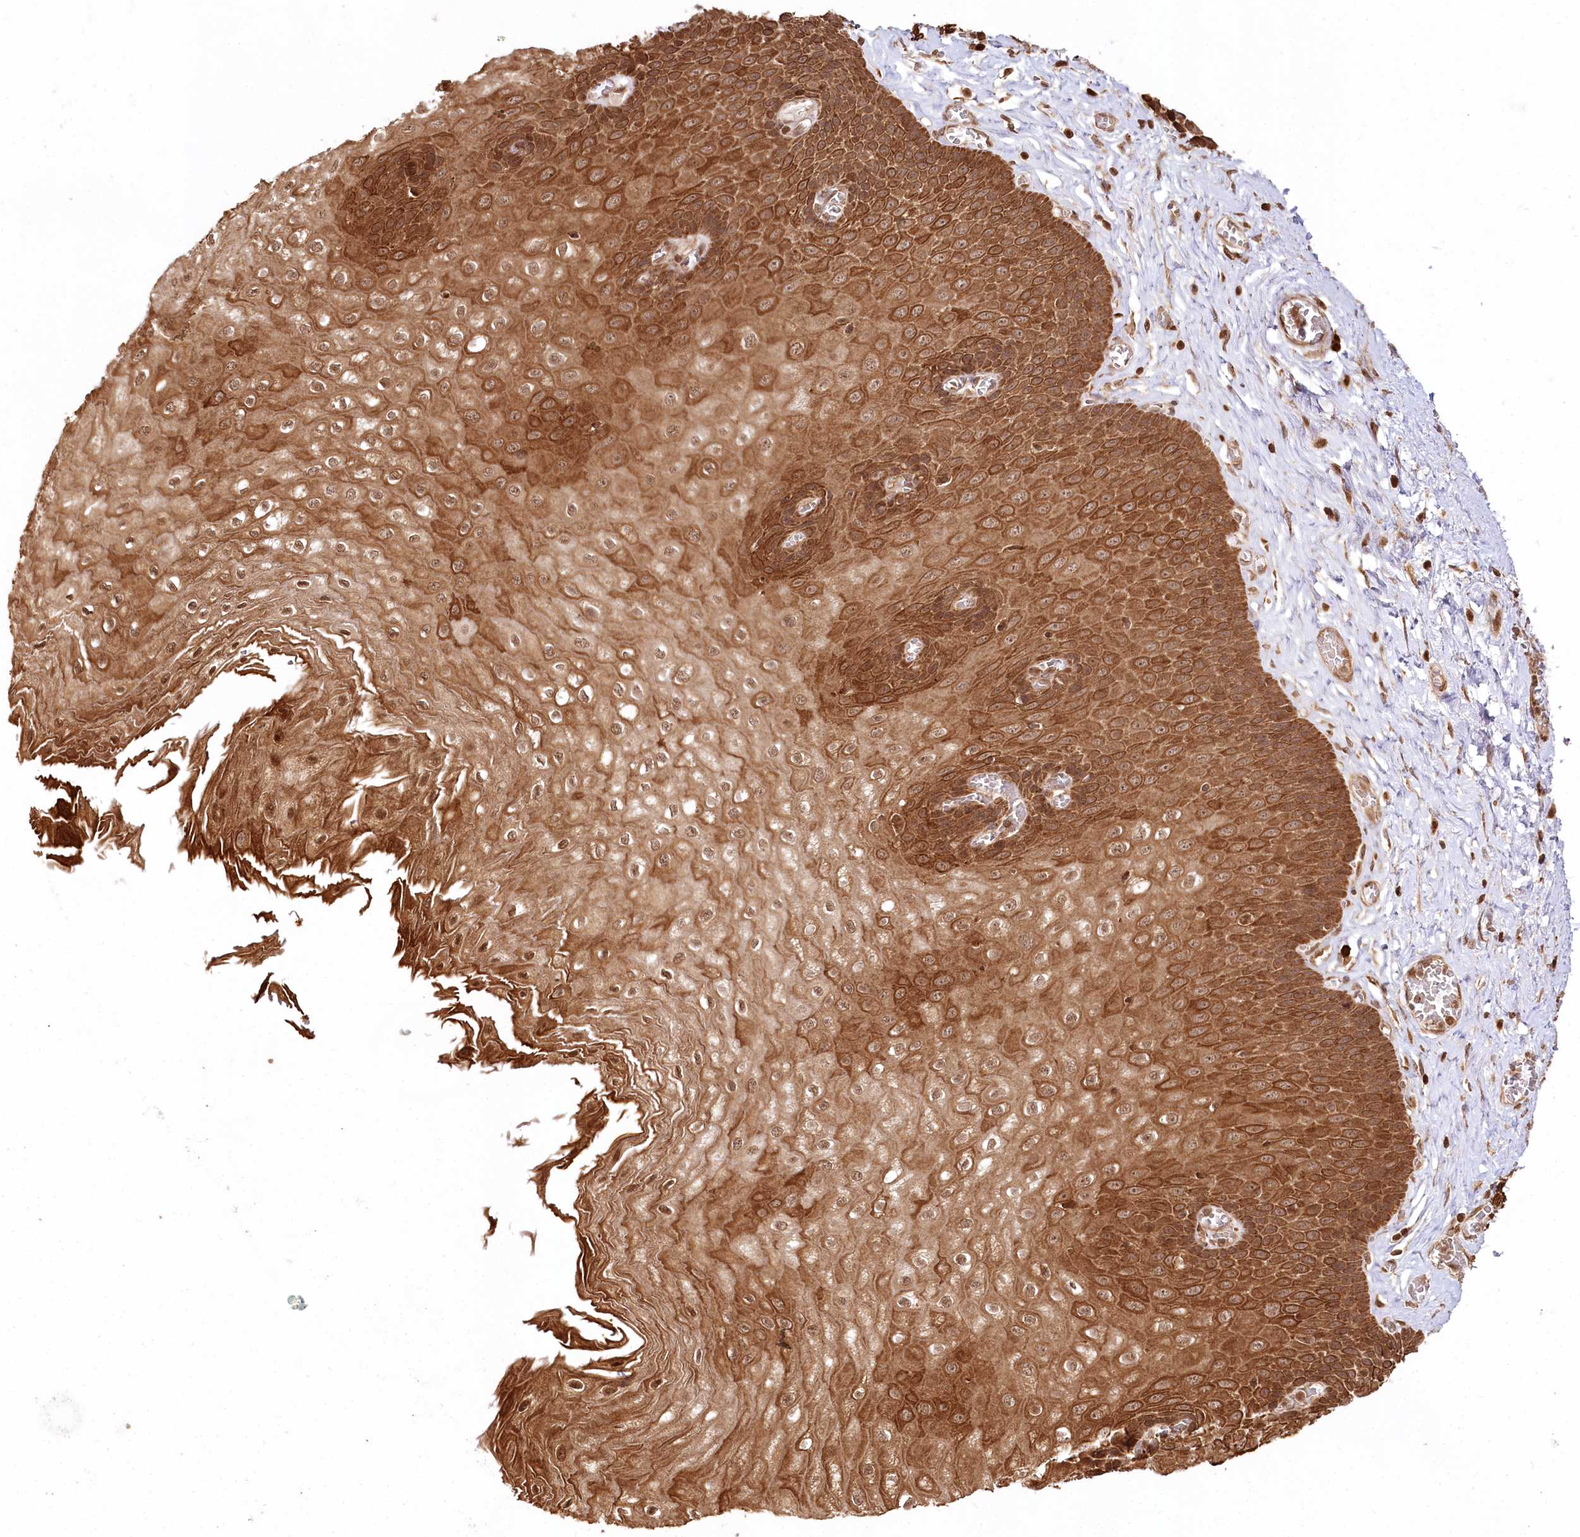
{"staining": {"intensity": "strong", "quantity": ">75%", "location": "cytoplasmic/membranous,nuclear"}, "tissue": "esophagus", "cell_type": "Squamous epithelial cells", "image_type": "normal", "snomed": [{"axis": "morphology", "description": "Normal tissue, NOS"}, {"axis": "topography", "description": "Esophagus"}], "caption": "IHC image of unremarkable esophagus stained for a protein (brown), which reveals high levels of strong cytoplasmic/membranous,nuclear positivity in approximately >75% of squamous epithelial cells.", "gene": "ULK2", "patient": {"sex": "male", "age": 60}}